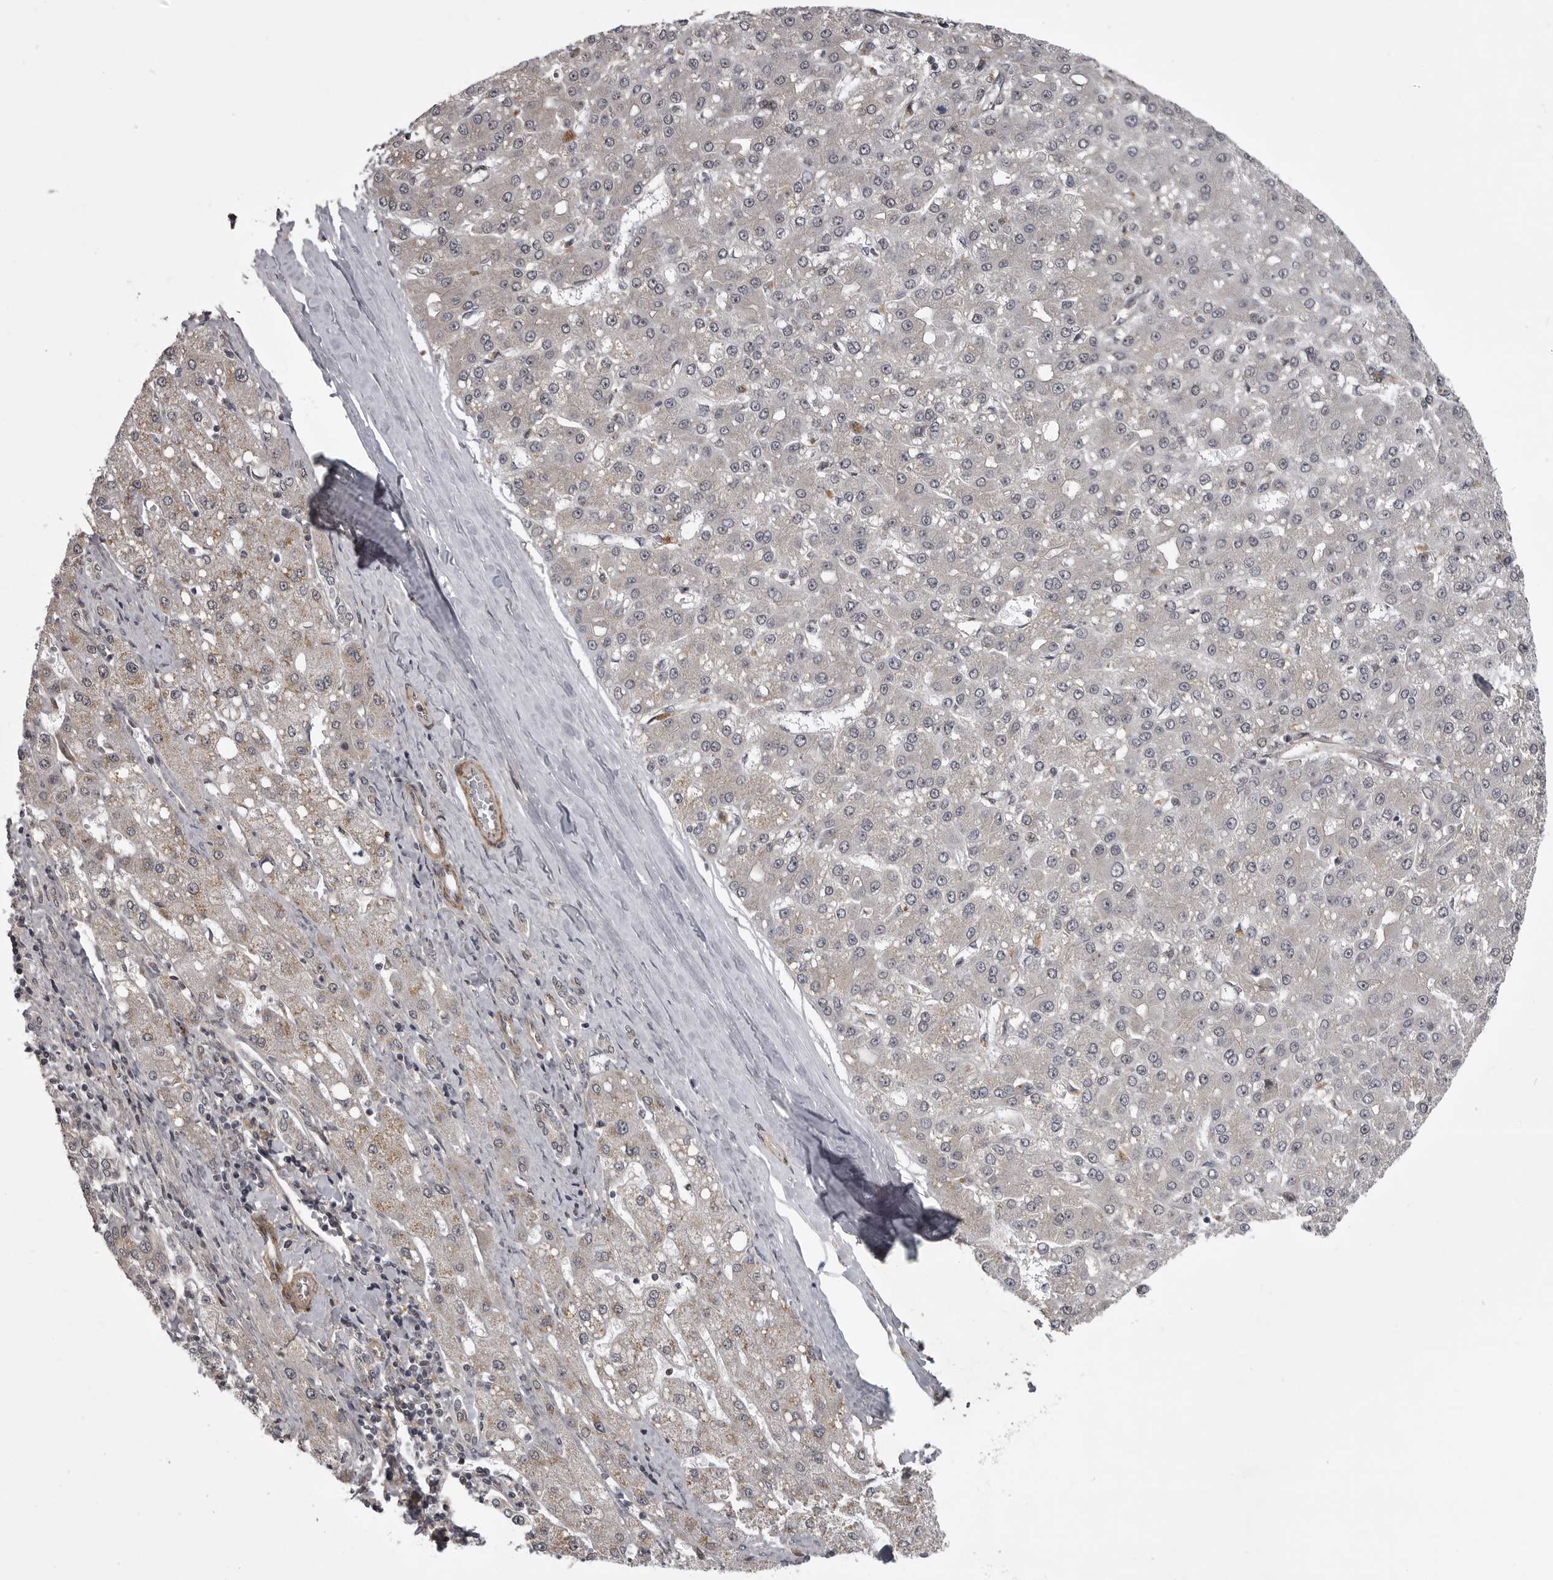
{"staining": {"intensity": "weak", "quantity": "<25%", "location": "cytoplasmic/membranous"}, "tissue": "liver cancer", "cell_type": "Tumor cells", "image_type": "cancer", "snomed": [{"axis": "morphology", "description": "Carcinoma, Hepatocellular, NOS"}, {"axis": "topography", "description": "Liver"}], "caption": "High magnification brightfield microscopy of liver hepatocellular carcinoma stained with DAB (brown) and counterstained with hematoxylin (blue): tumor cells show no significant staining.", "gene": "SNX16", "patient": {"sex": "male", "age": 67}}